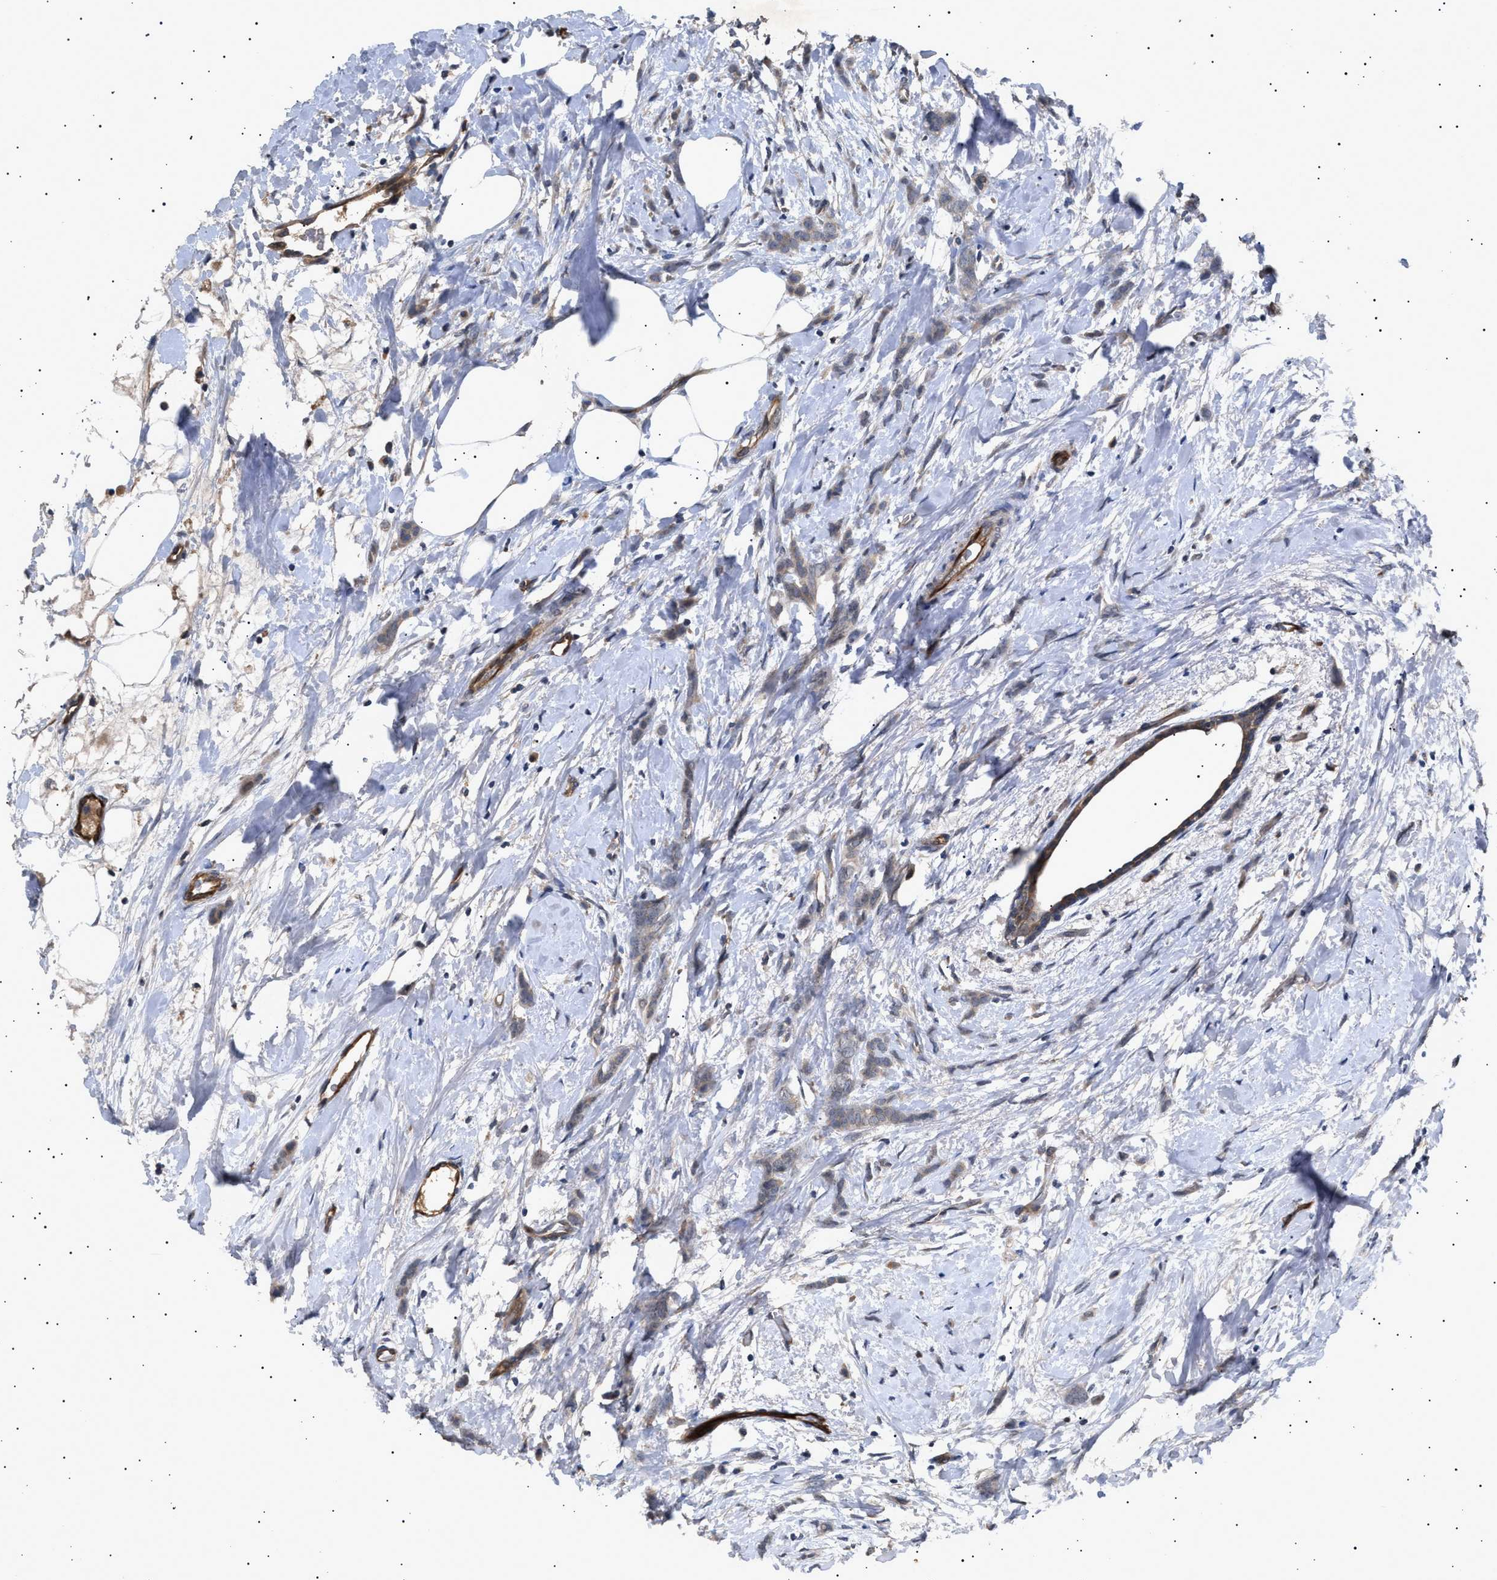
{"staining": {"intensity": "weak", "quantity": "25%-75%", "location": "cytoplasmic/membranous"}, "tissue": "breast cancer", "cell_type": "Tumor cells", "image_type": "cancer", "snomed": [{"axis": "morphology", "description": "Lobular carcinoma, in situ"}, {"axis": "morphology", "description": "Lobular carcinoma"}, {"axis": "topography", "description": "Breast"}], "caption": "Breast cancer stained for a protein demonstrates weak cytoplasmic/membranous positivity in tumor cells. (Brightfield microscopy of DAB IHC at high magnification).", "gene": "SIRT5", "patient": {"sex": "female", "age": 41}}